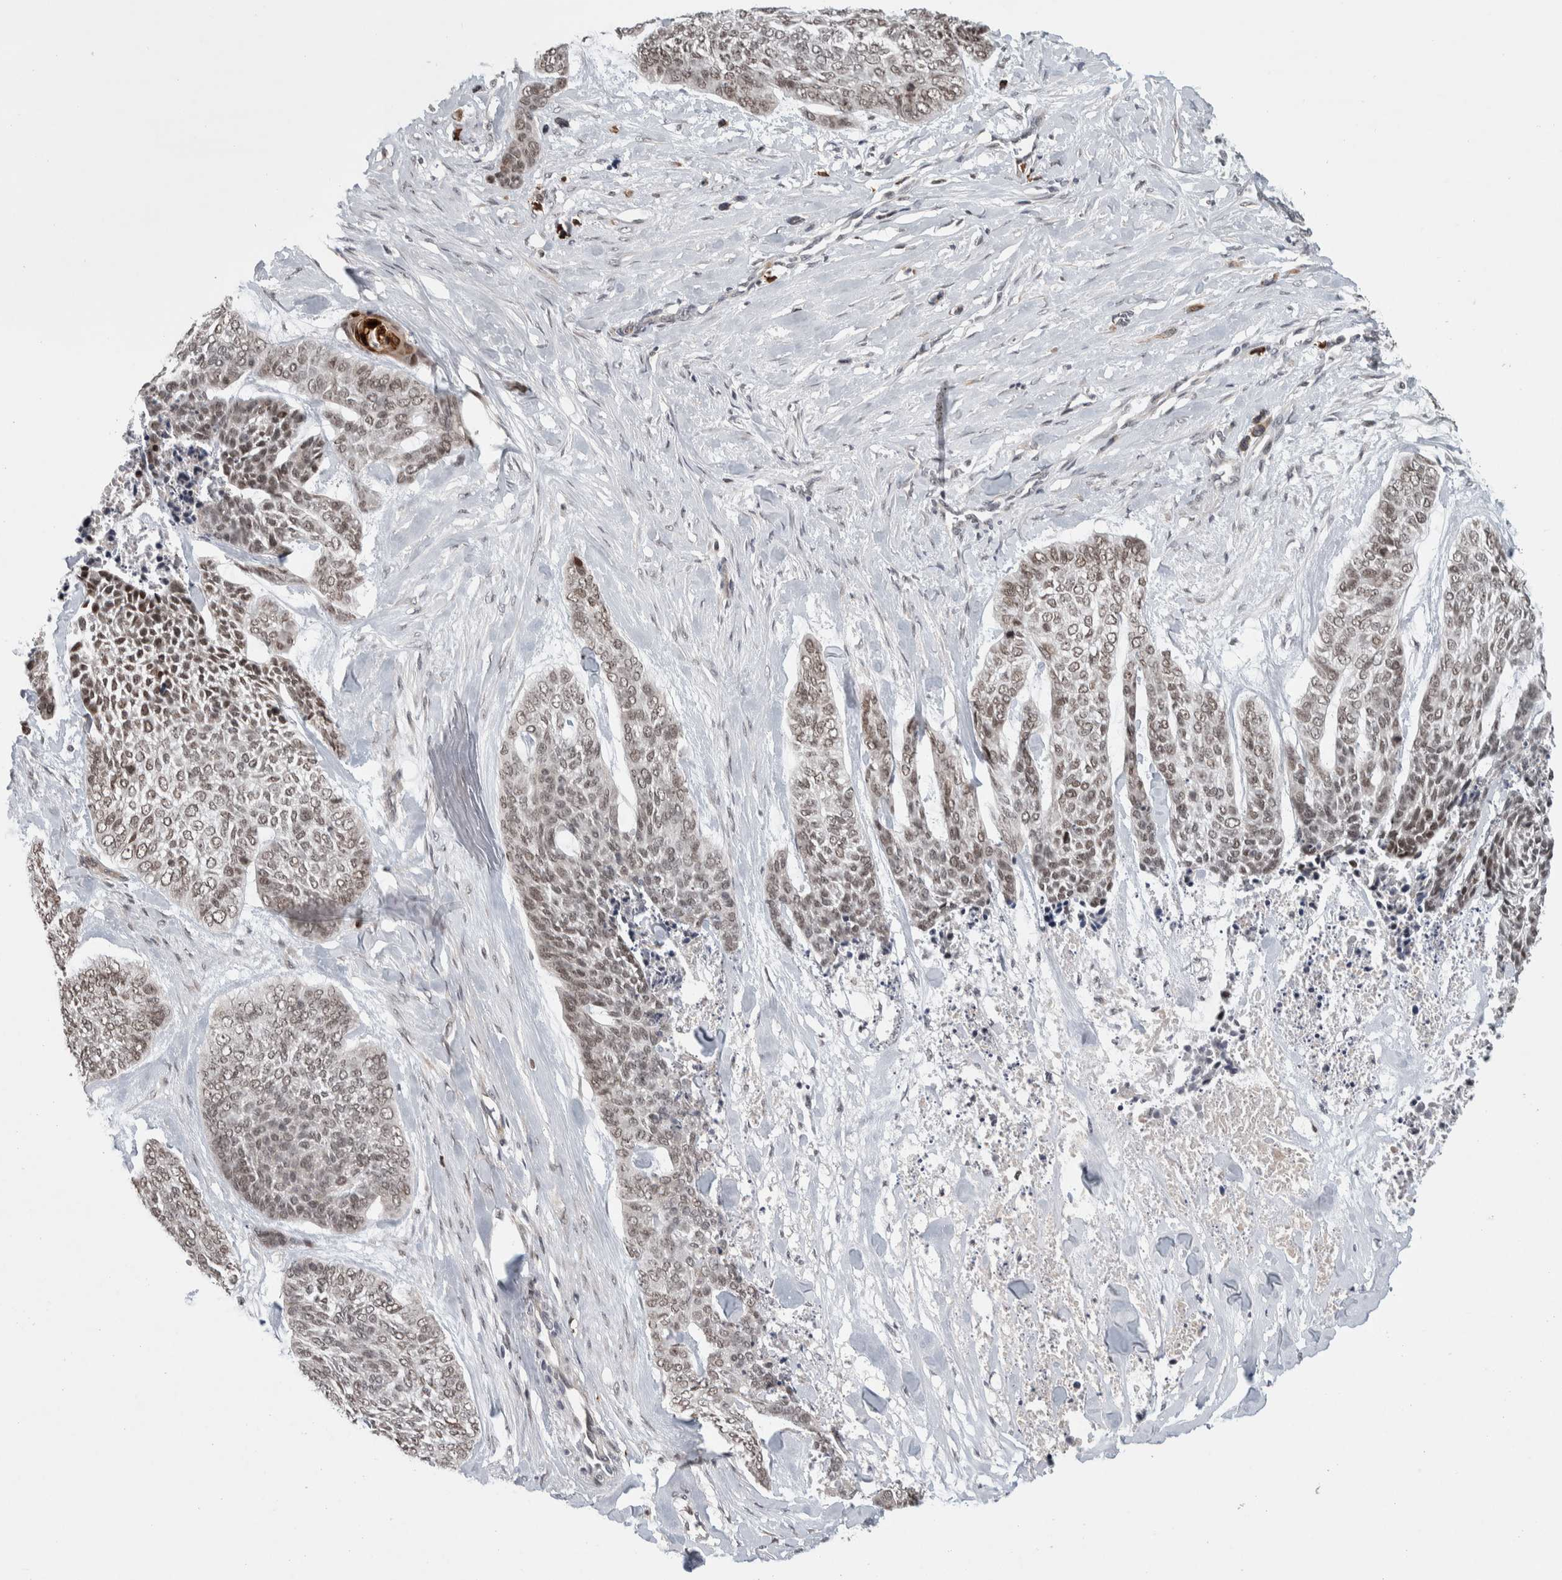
{"staining": {"intensity": "weak", "quantity": ">75%", "location": "nuclear"}, "tissue": "skin cancer", "cell_type": "Tumor cells", "image_type": "cancer", "snomed": [{"axis": "morphology", "description": "Basal cell carcinoma"}, {"axis": "topography", "description": "Skin"}], "caption": "Immunohistochemistry (IHC) micrograph of basal cell carcinoma (skin) stained for a protein (brown), which shows low levels of weak nuclear staining in about >75% of tumor cells.", "gene": "ZNF592", "patient": {"sex": "female", "age": 64}}